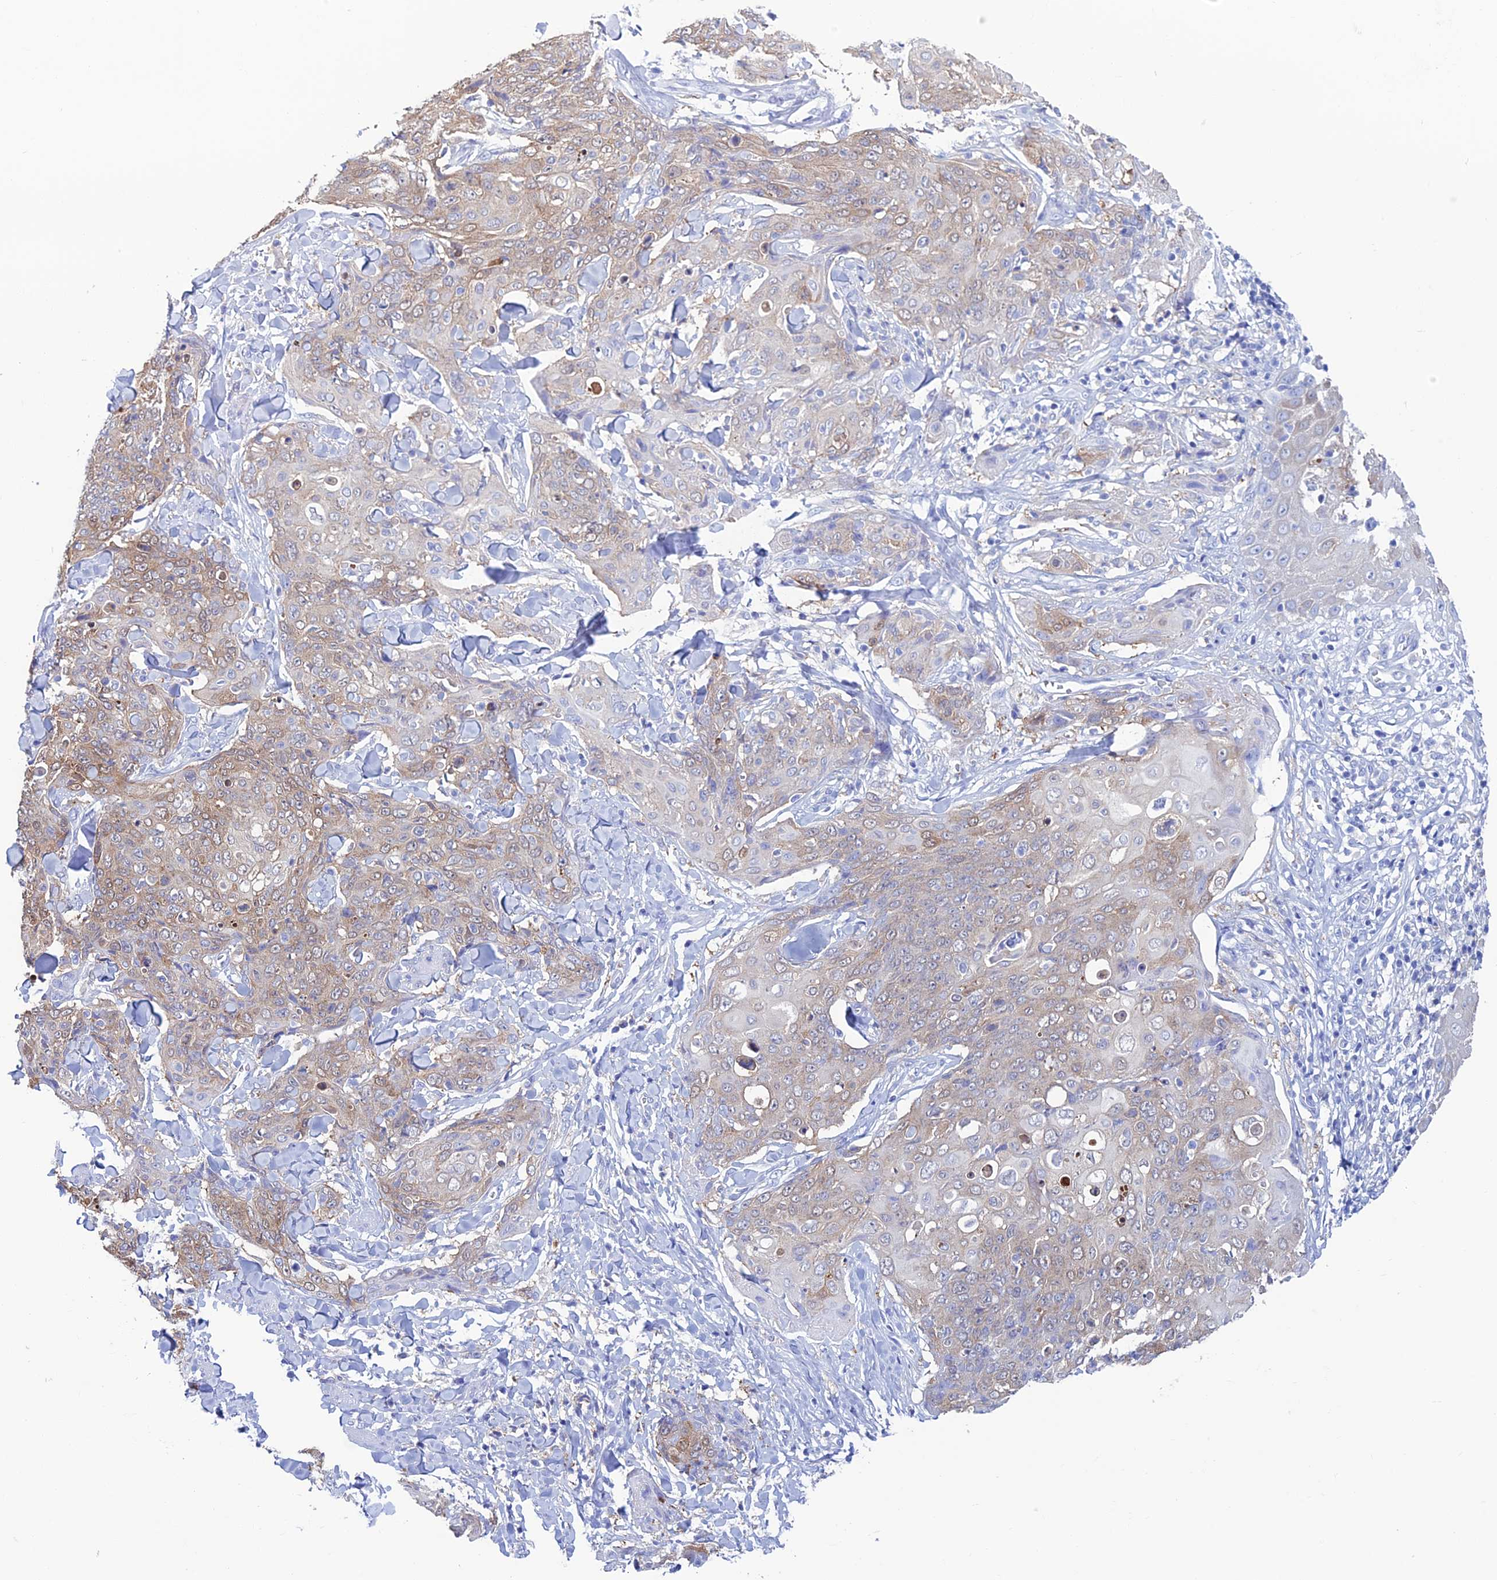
{"staining": {"intensity": "weak", "quantity": "25%-75%", "location": "cytoplasmic/membranous,nuclear"}, "tissue": "skin cancer", "cell_type": "Tumor cells", "image_type": "cancer", "snomed": [{"axis": "morphology", "description": "Squamous cell carcinoma, NOS"}, {"axis": "topography", "description": "Skin"}, {"axis": "topography", "description": "Vulva"}], "caption": "IHC photomicrograph of neoplastic tissue: squamous cell carcinoma (skin) stained using immunohistochemistry exhibits low levels of weak protein expression localized specifically in the cytoplasmic/membranous and nuclear of tumor cells, appearing as a cytoplasmic/membranous and nuclear brown color.", "gene": "KCNK17", "patient": {"sex": "female", "age": 85}}